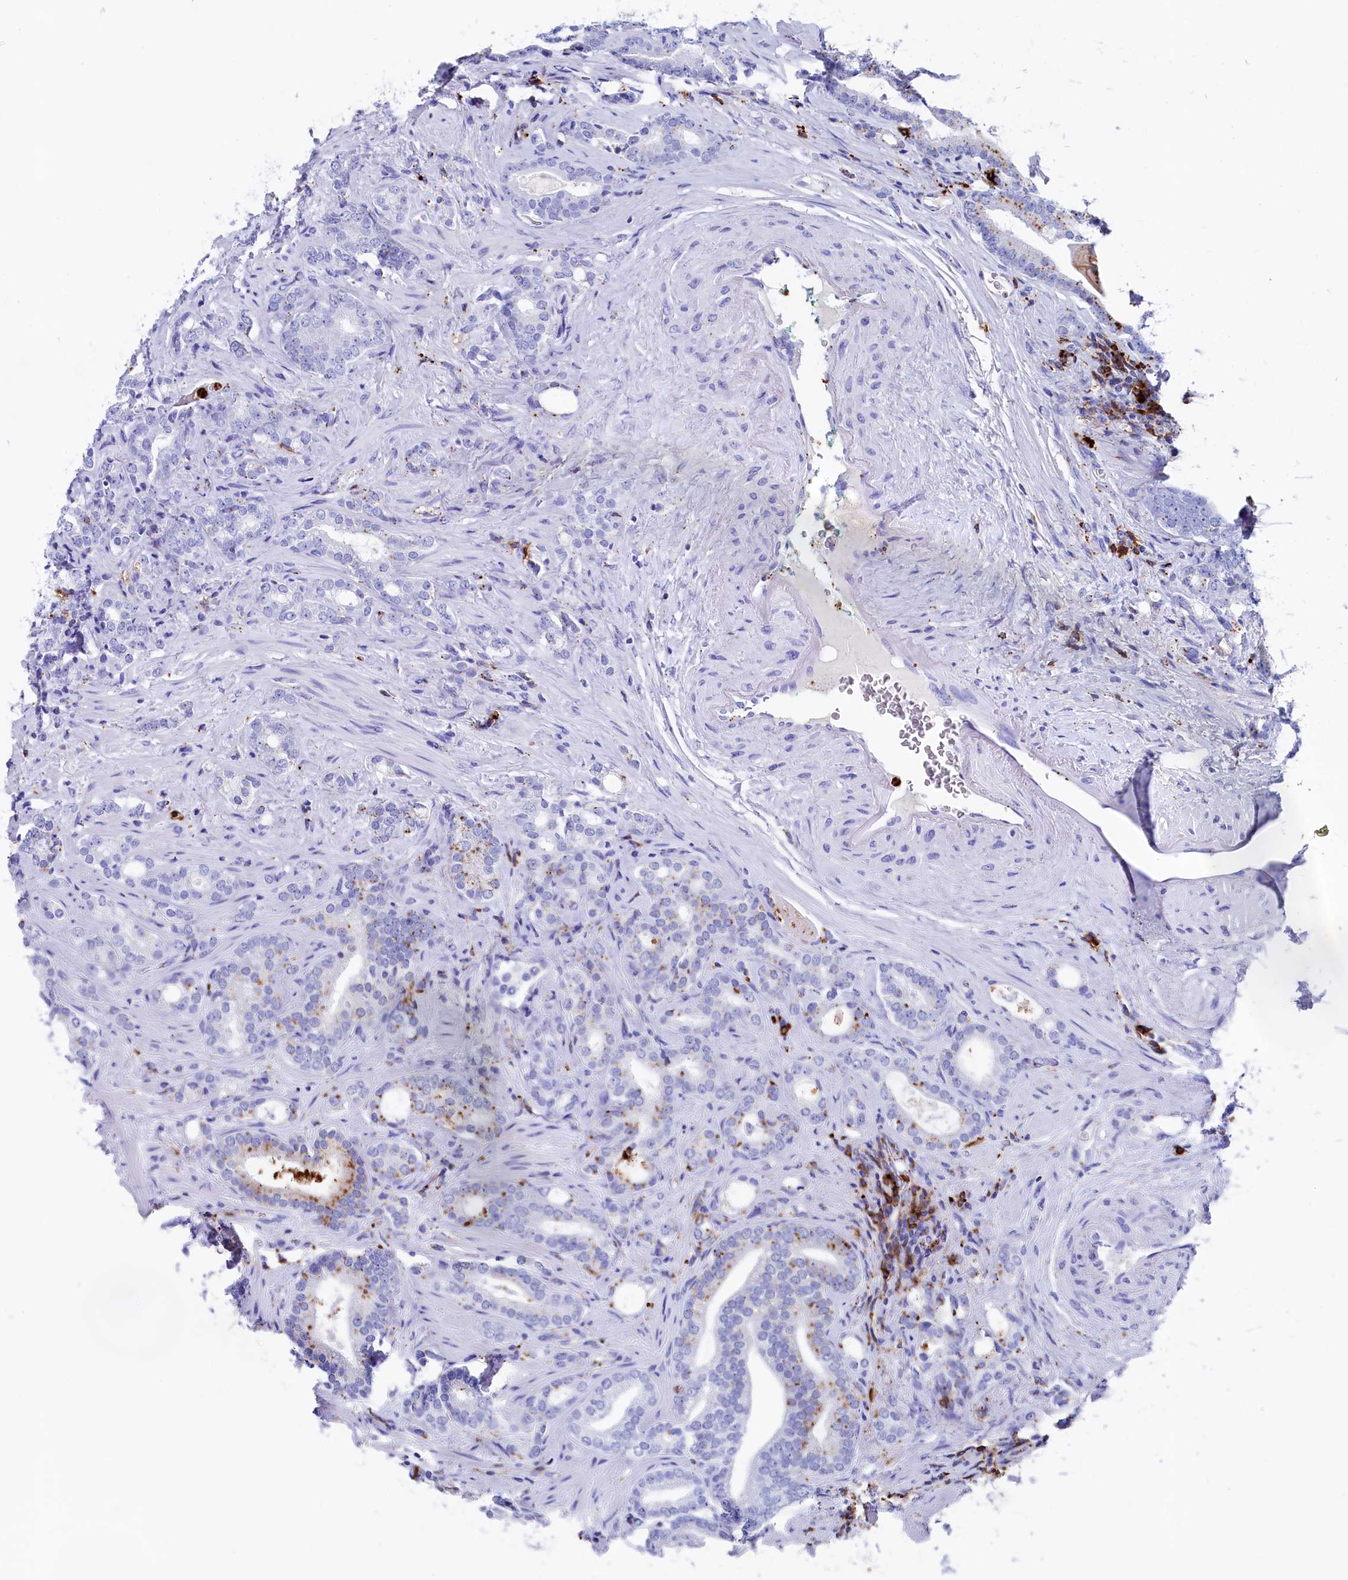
{"staining": {"intensity": "moderate", "quantity": "<25%", "location": "cytoplasmic/membranous"}, "tissue": "prostate cancer", "cell_type": "Tumor cells", "image_type": "cancer", "snomed": [{"axis": "morphology", "description": "Adenocarcinoma, High grade"}, {"axis": "topography", "description": "Prostate"}], "caption": "IHC micrograph of human prostate cancer (high-grade adenocarcinoma) stained for a protein (brown), which reveals low levels of moderate cytoplasmic/membranous expression in approximately <25% of tumor cells.", "gene": "PLAC8", "patient": {"sex": "male", "age": 63}}